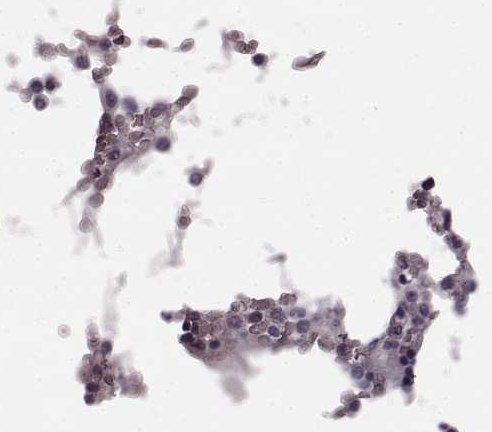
{"staining": {"intensity": "moderate", "quantity": "<25%", "location": "cytoplasmic/membranous"}, "tissue": "bone marrow", "cell_type": "Hematopoietic cells", "image_type": "normal", "snomed": [{"axis": "morphology", "description": "Normal tissue, NOS"}, {"axis": "topography", "description": "Bone marrow"}], "caption": "Bone marrow stained with DAB (3,3'-diaminobenzidine) immunohistochemistry reveals low levels of moderate cytoplasmic/membranous staining in approximately <25% of hematopoietic cells. The protein of interest is stained brown, and the nuclei are stained in blue (DAB (3,3'-diaminobenzidine) IHC with brightfield microscopy, high magnification).", "gene": "SPAG17", "patient": {"sex": "female", "age": 52}}